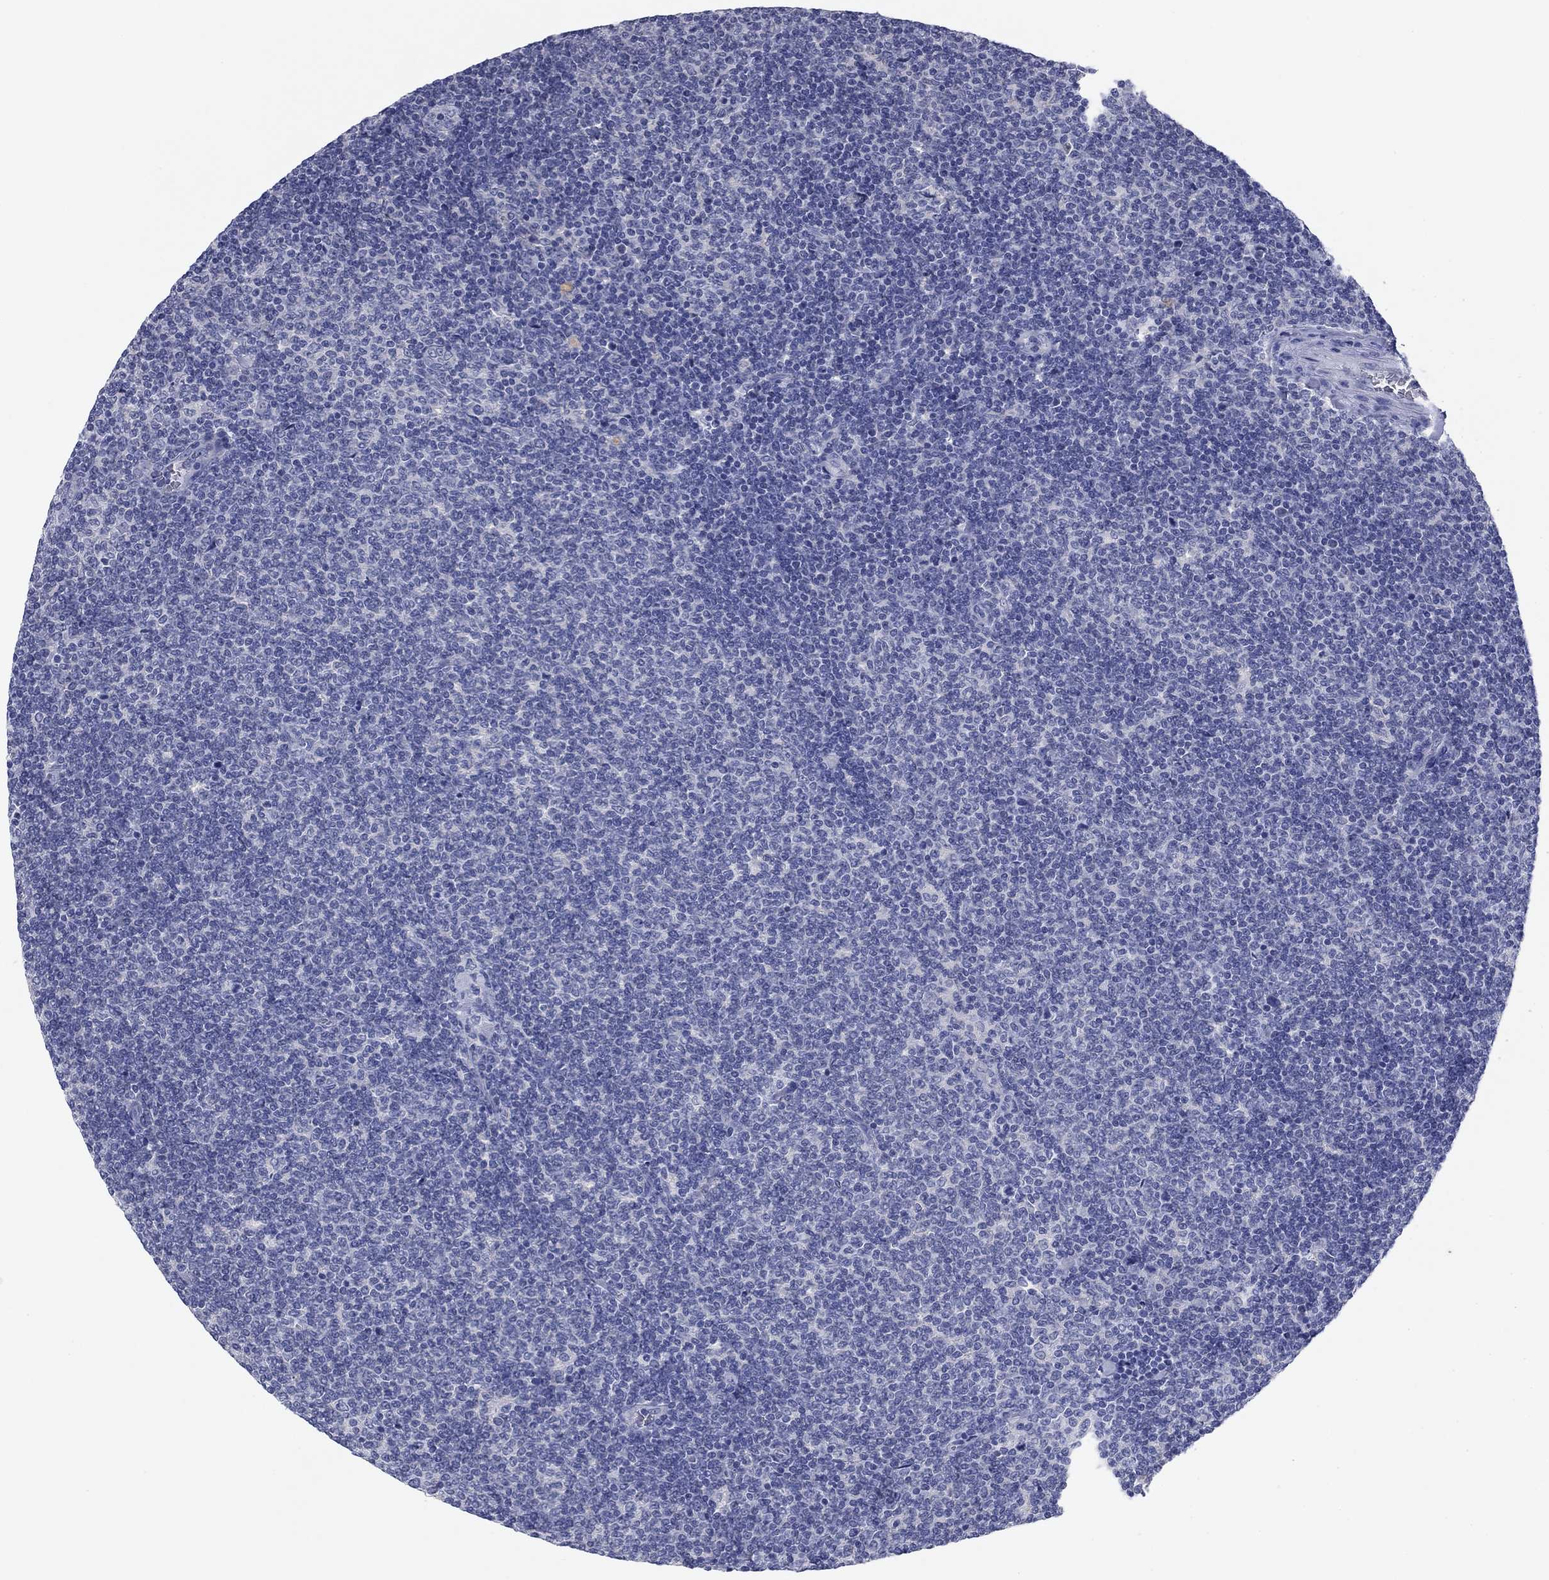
{"staining": {"intensity": "negative", "quantity": "none", "location": "none"}, "tissue": "lymphoma", "cell_type": "Tumor cells", "image_type": "cancer", "snomed": [{"axis": "morphology", "description": "Malignant lymphoma, non-Hodgkin's type, Low grade"}, {"axis": "topography", "description": "Lymph node"}], "caption": "Tumor cells are negative for protein expression in human malignant lymphoma, non-Hodgkin's type (low-grade). Nuclei are stained in blue.", "gene": "CNTNAP4", "patient": {"sex": "male", "age": 52}}